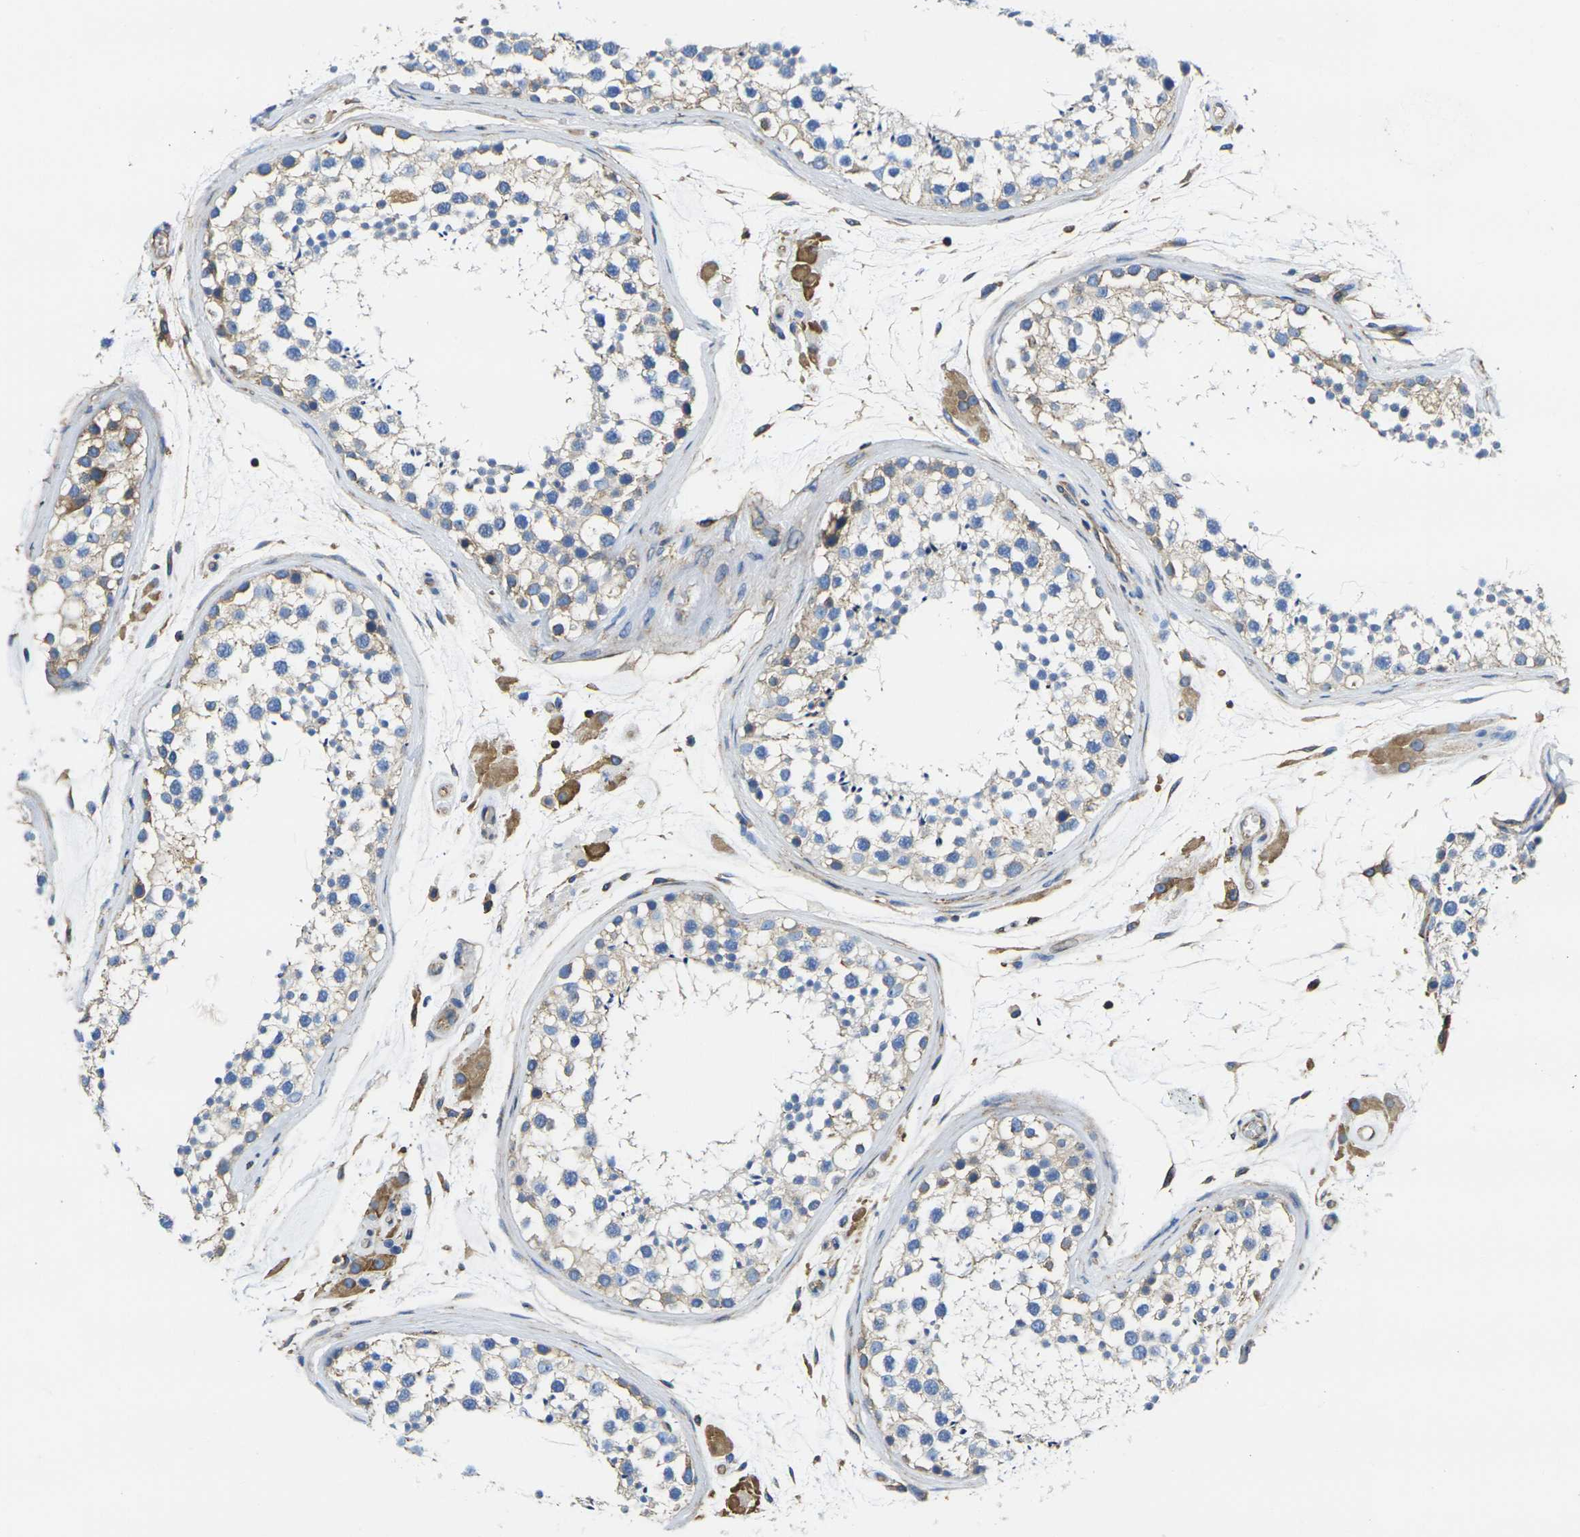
{"staining": {"intensity": "weak", "quantity": "<25%", "location": "cytoplasmic/membranous"}, "tissue": "testis", "cell_type": "Cells in seminiferous ducts", "image_type": "normal", "snomed": [{"axis": "morphology", "description": "Normal tissue, NOS"}, {"axis": "topography", "description": "Testis"}], "caption": "Cells in seminiferous ducts show no significant positivity in normal testis. The staining was performed using DAB (3,3'-diaminobenzidine) to visualize the protein expression in brown, while the nuclei were stained in blue with hematoxylin (Magnification: 20x).", "gene": "FAM110D", "patient": {"sex": "male", "age": 46}}